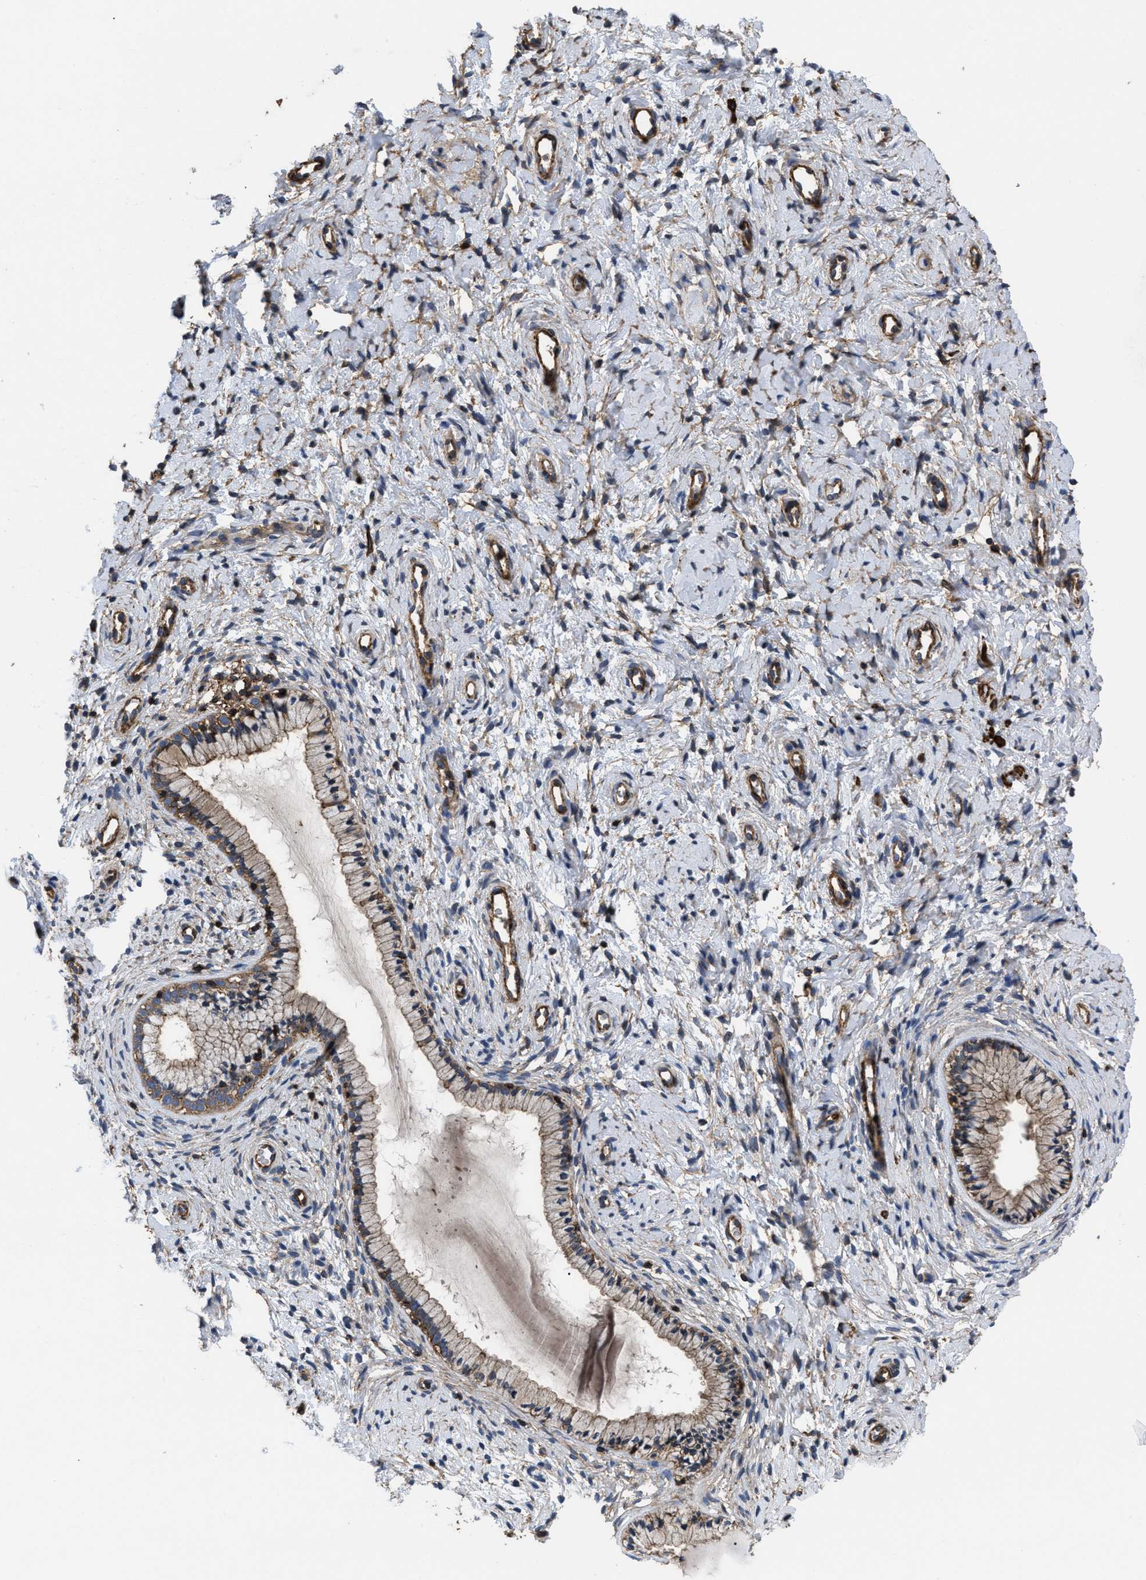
{"staining": {"intensity": "moderate", "quantity": ">75%", "location": "cytoplasmic/membranous"}, "tissue": "cervix", "cell_type": "Glandular cells", "image_type": "normal", "snomed": [{"axis": "morphology", "description": "Normal tissue, NOS"}, {"axis": "topography", "description": "Cervix"}], "caption": "Glandular cells exhibit moderate cytoplasmic/membranous staining in approximately >75% of cells in unremarkable cervix. (DAB IHC with brightfield microscopy, high magnification).", "gene": "SCUBE2", "patient": {"sex": "female", "age": 72}}